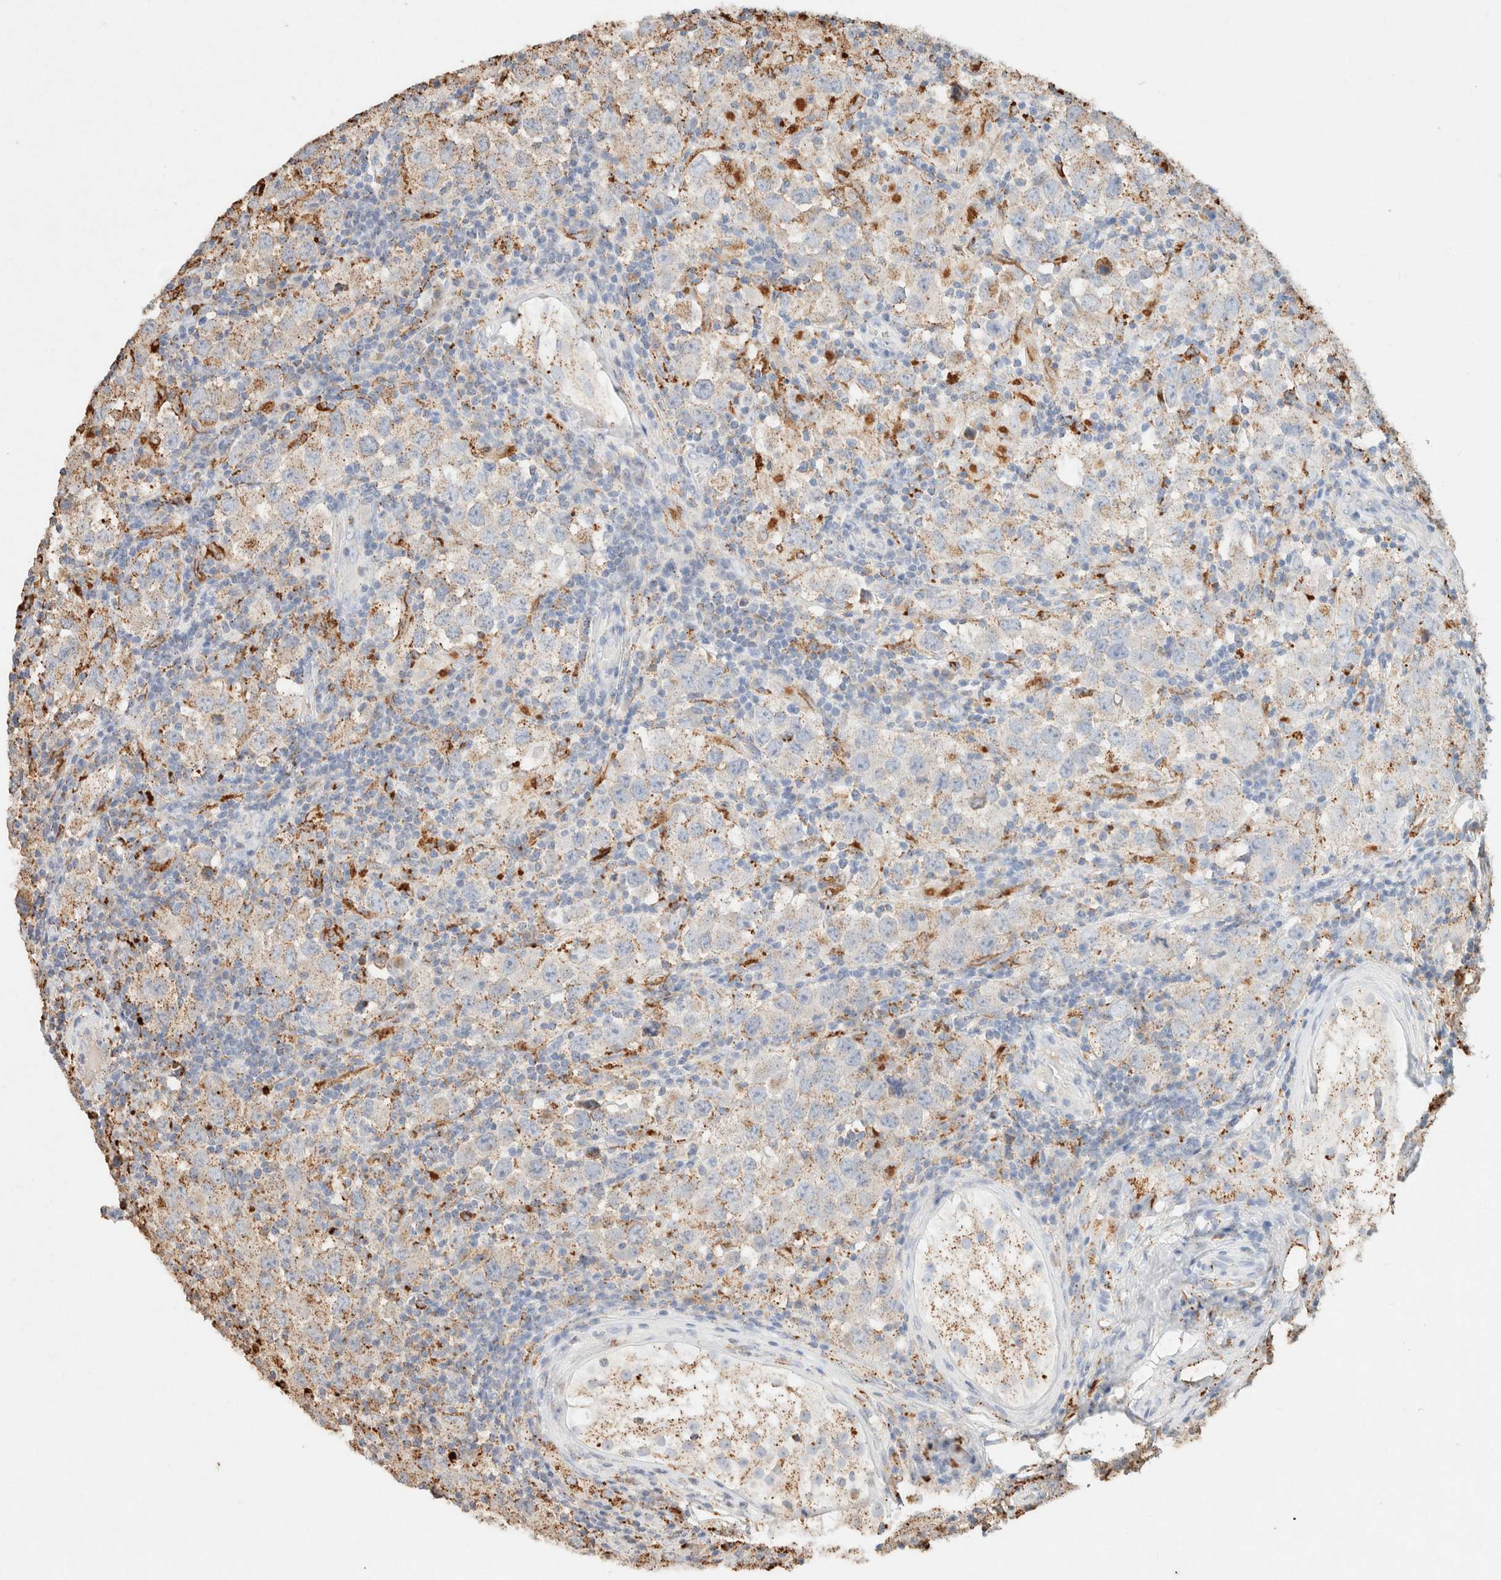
{"staining": {"intensity": "weak", "quantity": ">75%", "location": "cytoplasmic/membranous"}, "tissue": "testis cancer", "cell_type": "Tumor cells", "image_type": "cancer", "snomed": [{"axis": "morphology", "description": "Carcinoma, Embryonal, NOS"}, {"axis": "topography", "description": "Testis"}], "caption": "An IHC photomicrograph of neoplastic tissue is shown. Protein staining in brown labels weak cytoplasmic/membranous positivity in embryonal carcinoma (testis) within tumor cells.", "gene": "CTSC", "patient": {"sex": "male", "age": 21}}